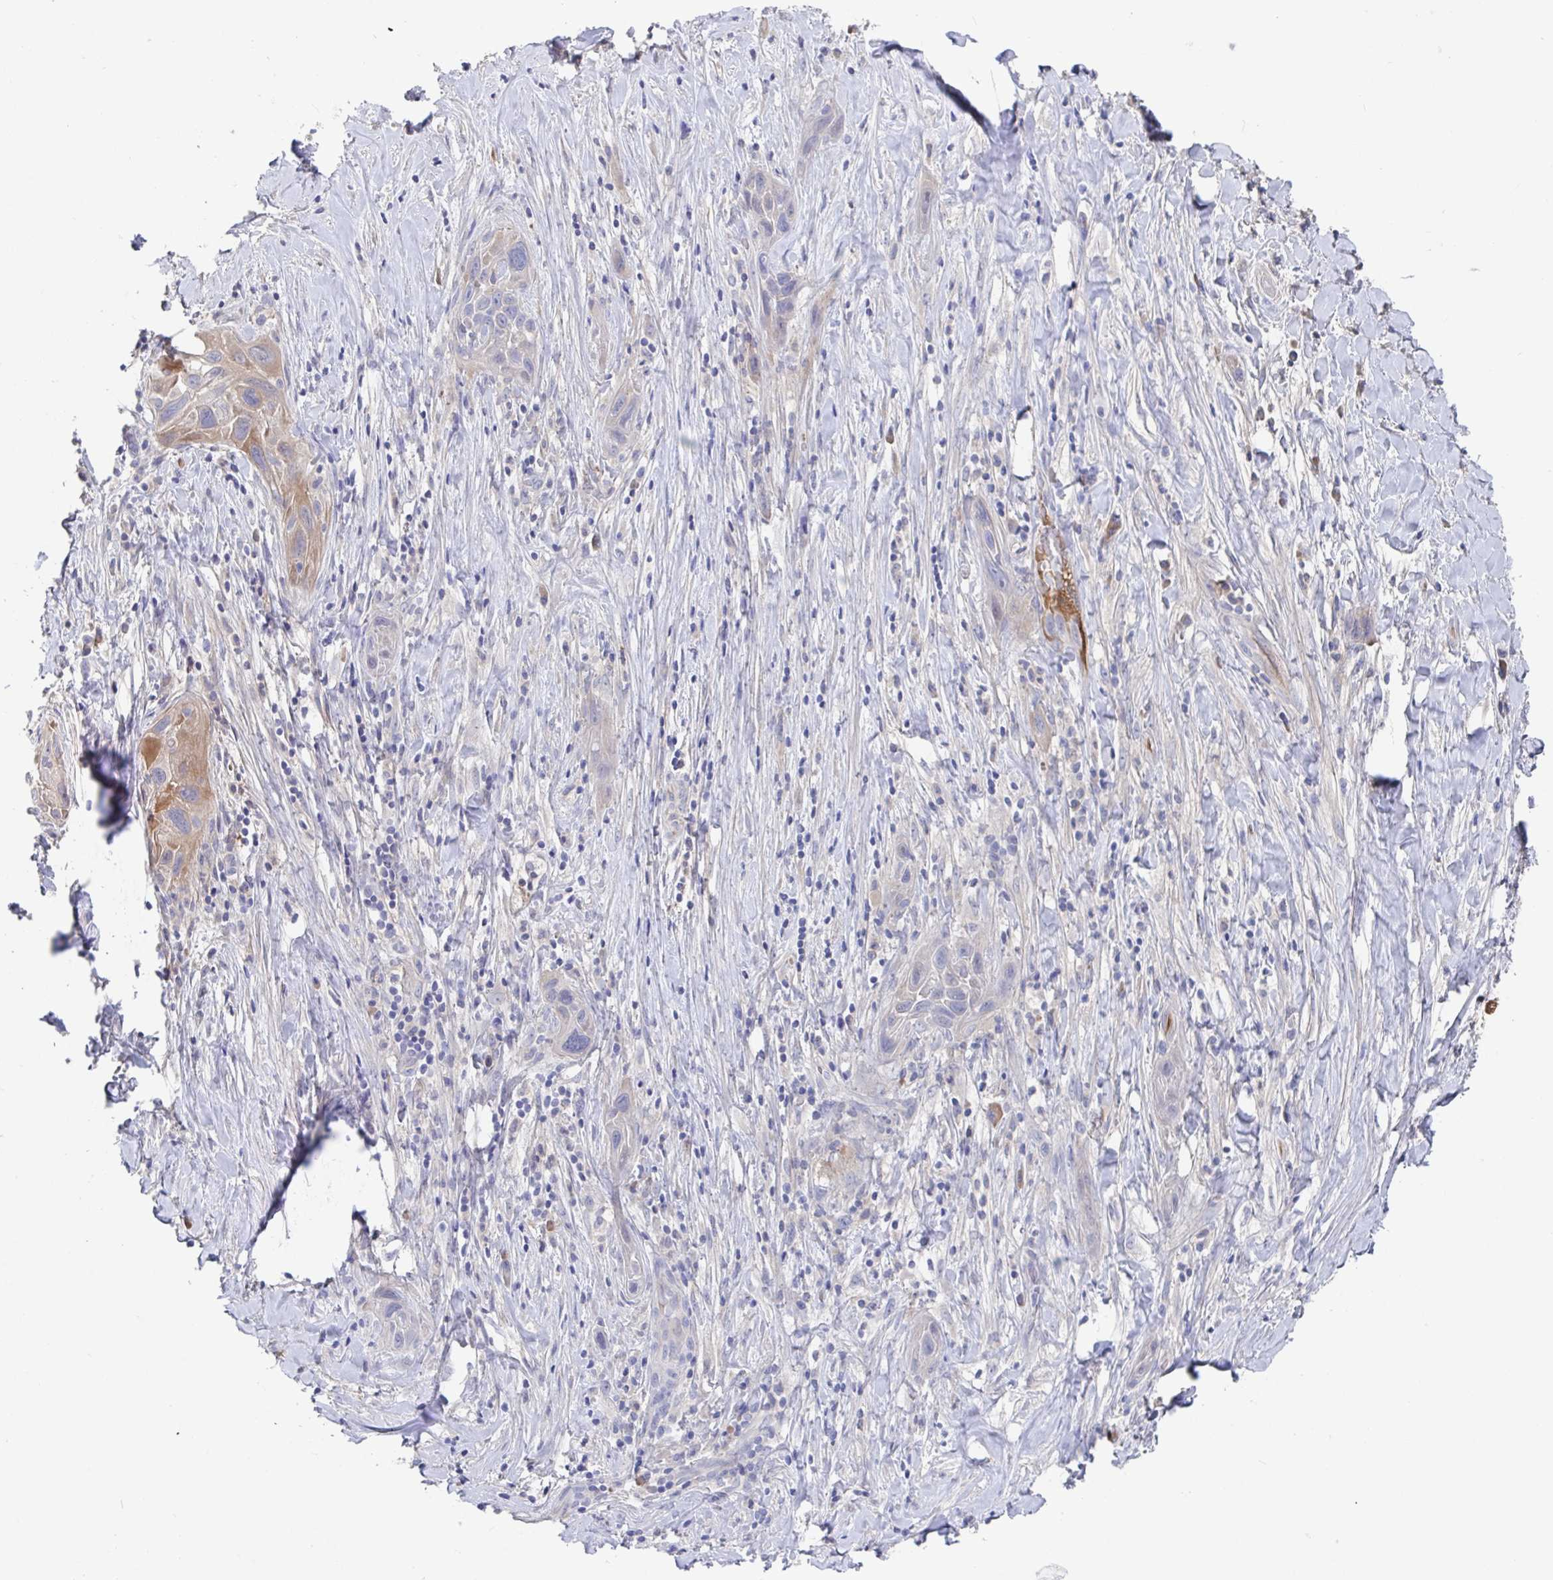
{"staining": {"intensity": "weak", "quantity": "<25%", "location": "cytoplasmic/membranous"}, "tissue": "lung cancer", "cell_type": "Tumor cells", "image_type": "cancer", "snomed": [{"axis": "morphology", "description": "Squamous cell carcinoma, NOS"}, {"axis": "topography", "description": "Lung"}], "caption": "Tumor cells show no significant staining in squamous cell carcinoma (lung).", "gene": "GPR148", "patient": {"sex": "male", "age": 79}}